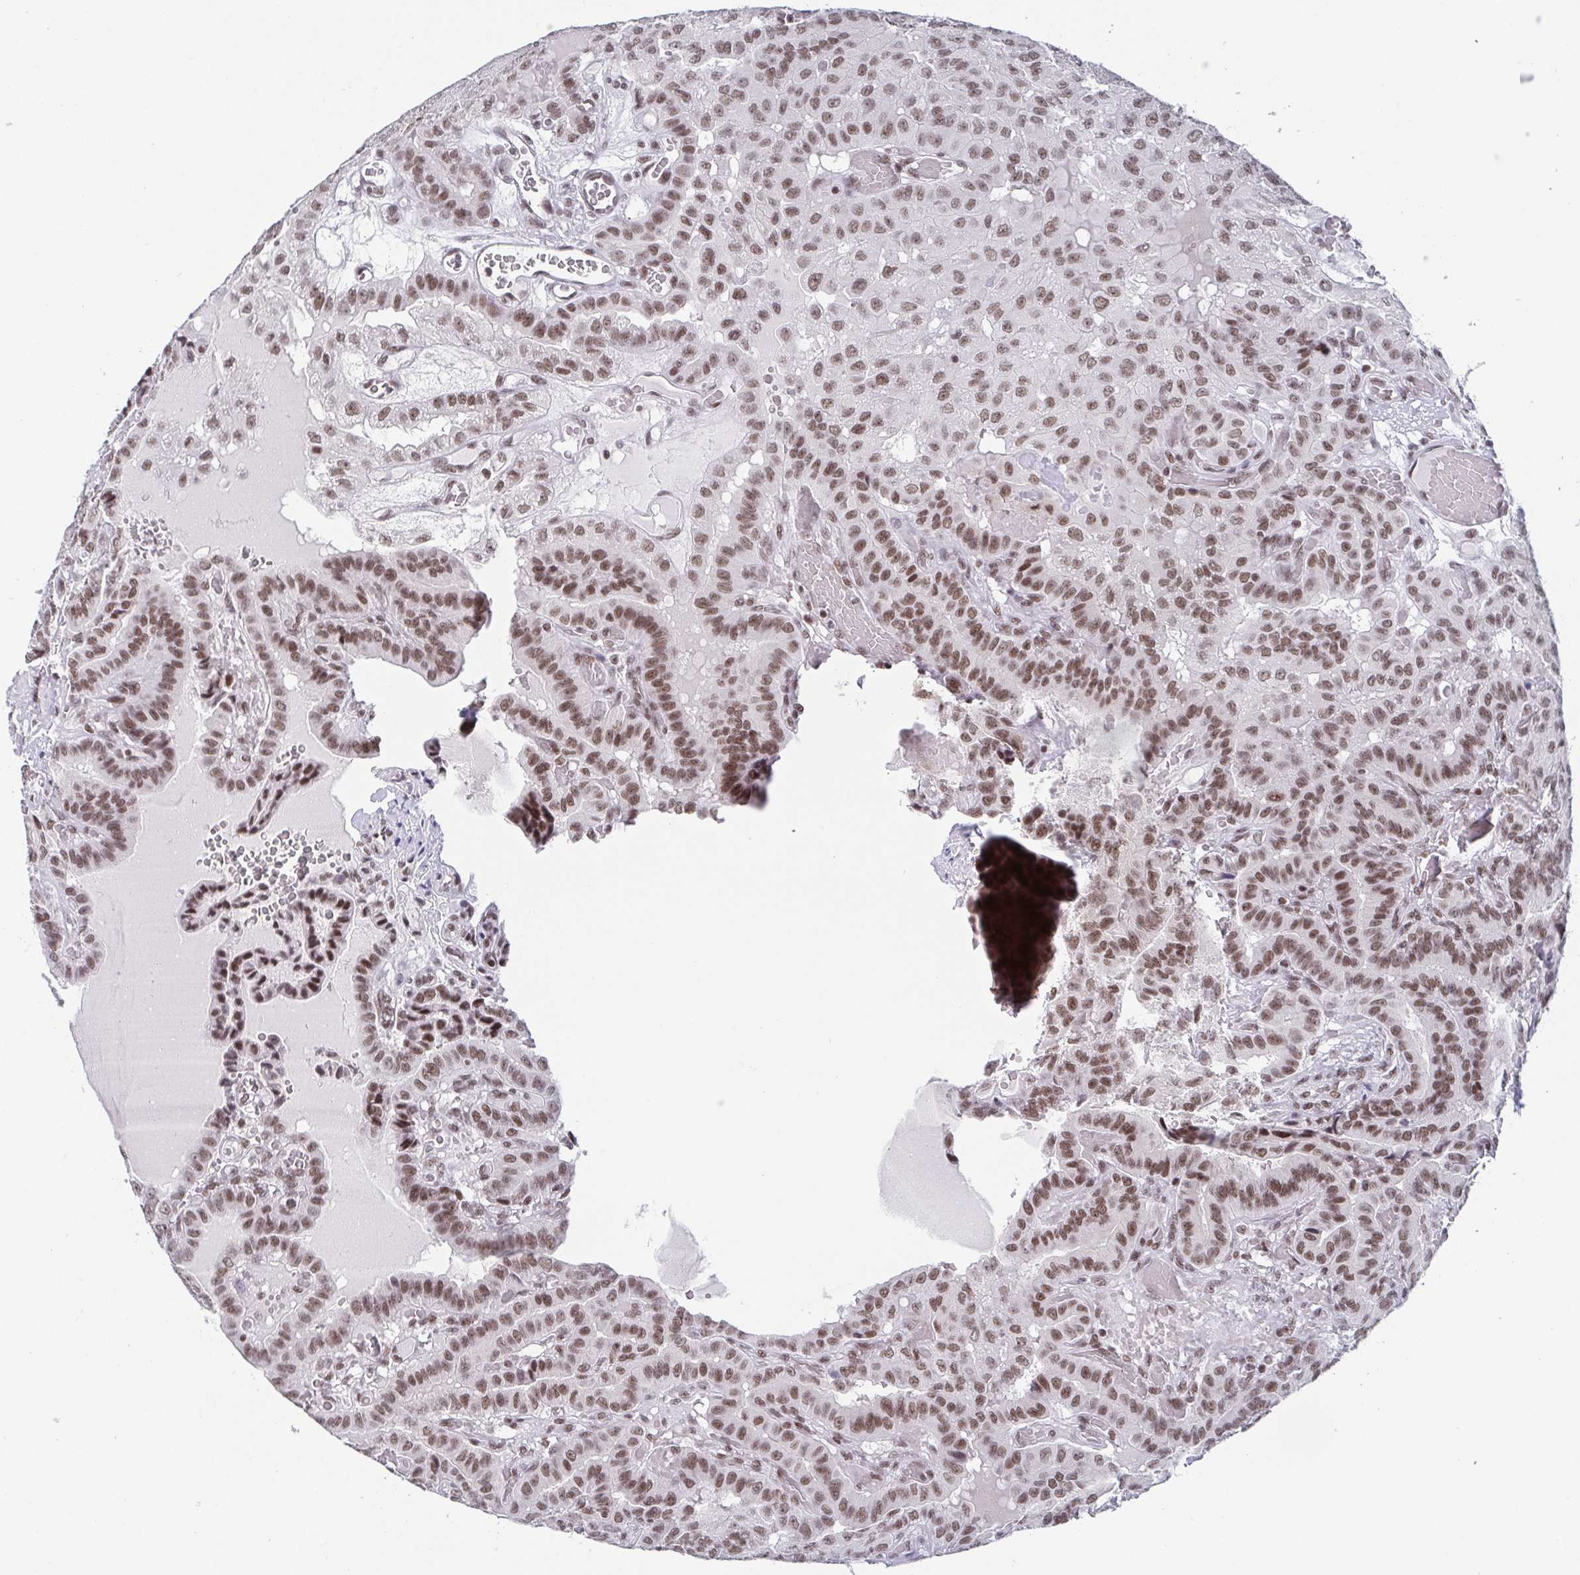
{"staining": {"intensity": "moderate", "quantity": ">75%", "location": "nuclear"}, "tissue": "thyroid cancer", "cell_type": "Tumor cells", "image_type": "cancer", "snomed": [{"axis": "morphology", "description": "Papillary adenocarcinoma, NOS"}, {"axis": "morphology", "description": "Papillary adenoma metastatic"}, {"axis": "topography", "description": "Thyroid gland"}], "caption": "There is medium levels of moderate nuclear positivity in tumor cells of thyroid cancer (papillary adenoma metastatic), as demonstrated by immunohistochemical staining (brown color).", "gene": "CTCF", "patient": {"sex": "male", "age": 87}}